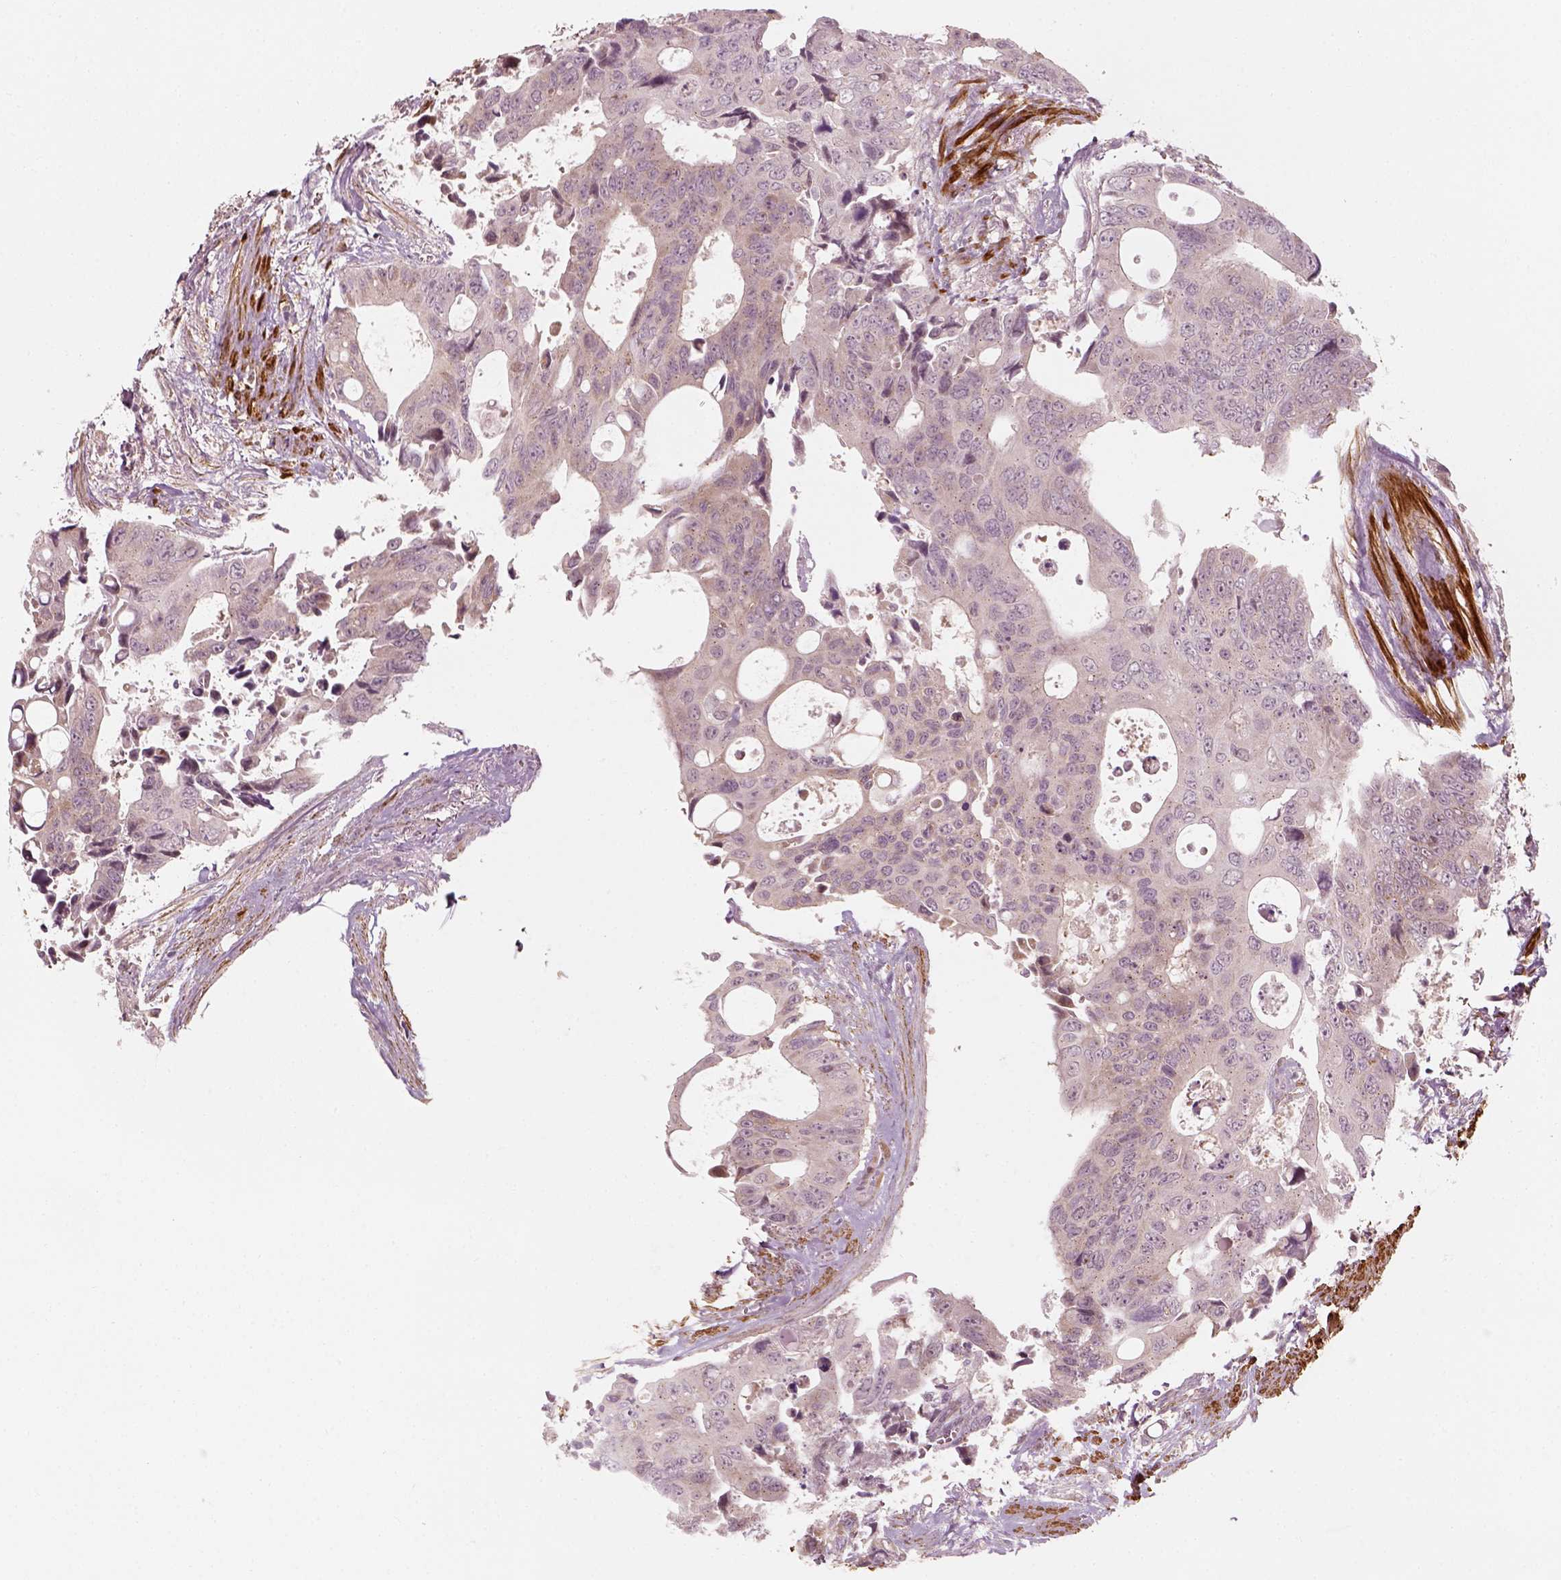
{"staining": {"intensity": "negative", "quantity": "none", "location": "none"}, "tissue": "colorectal cancer", "cell_type": "Tumor cells", "image_type": "cancer", "snomed": [{"axis": "morphology", "description": "Adenocarcinoma, NOS"}, {"axis": "topography", "description": "Rectum"}], "caption": "Tumor cells are negative for protein expression in human colorectal adenocarcinoma. (Stains: DAB (3,3'-diaminobenzidine) immunohistochemistry with hematoxylin counter stain, Microscopy: brightfield microscopy at high magnification).", "gene": "MLIP", "patient": {"sex": "male", "age": 76}}